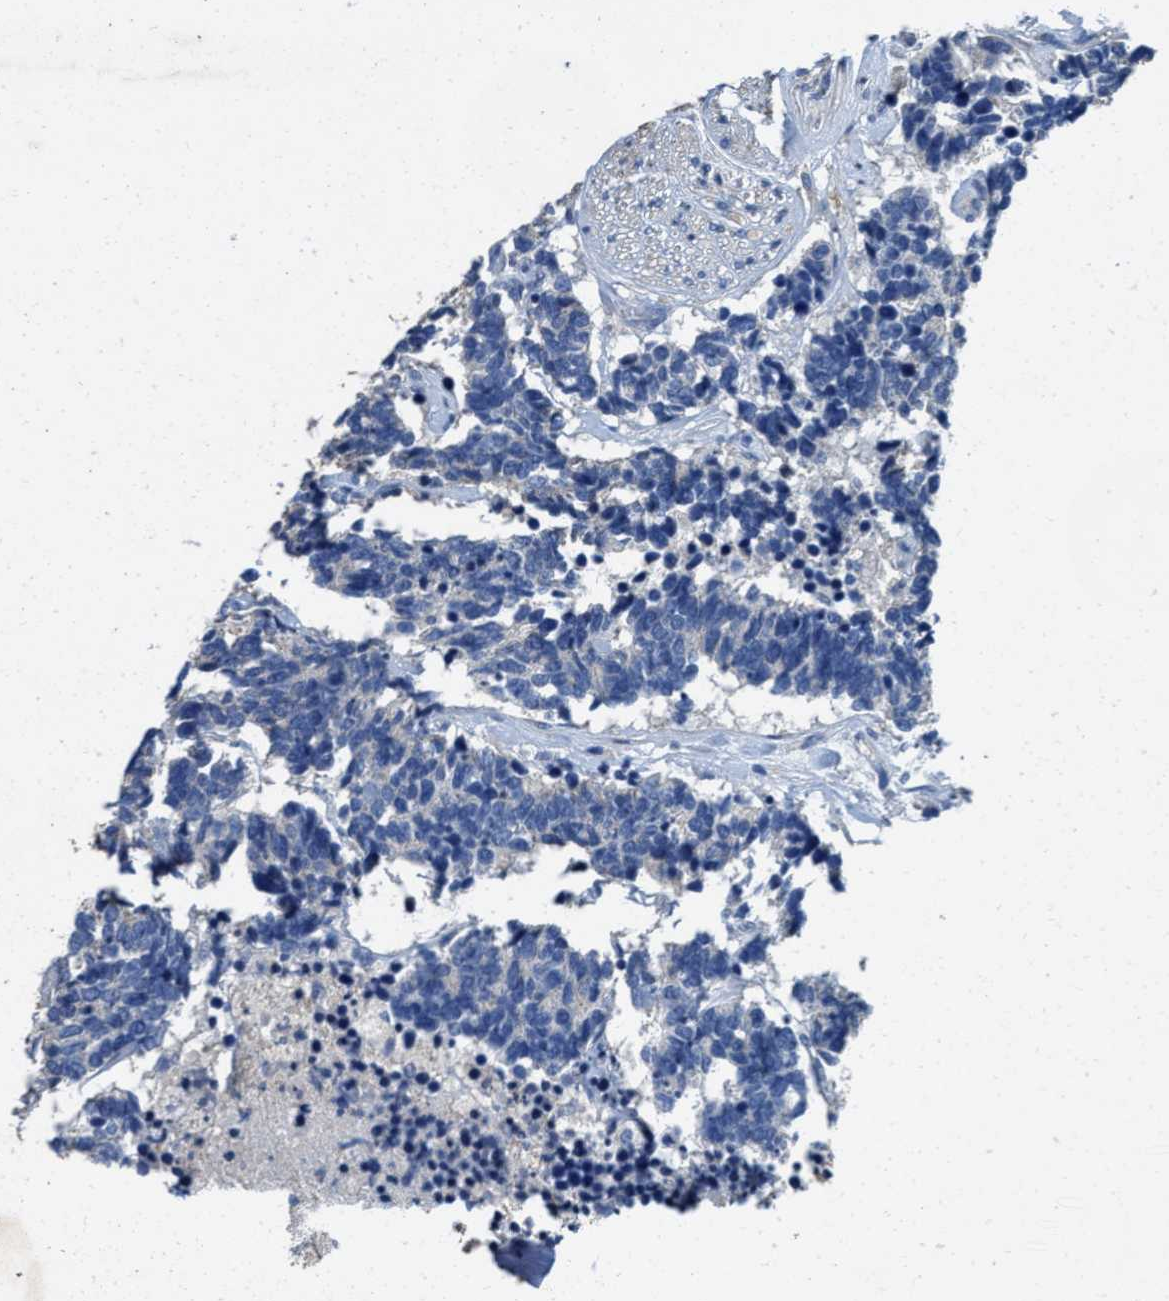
{"staining": {"intensity": "negative", "quantity": "none", "location": "none"}, "tissue": "carcinoid", "cell_type": "Tumor cells", "image_type": "cancer", "snomed": [{"axis": "morphology", "description": "Carcinoma, NOS"}, {"axis": "morphology", "description": "Carcinoid, malignant, NOS"}, {"axis": "topography", "description": "Urinary bladder"}], "caption": "This is a photomicrograph of IHC staining of malignant carcinoid, which shows no staining in tumor cells.", "gene": "PEG10", "patient": {"sex": "male", "age": 57}}